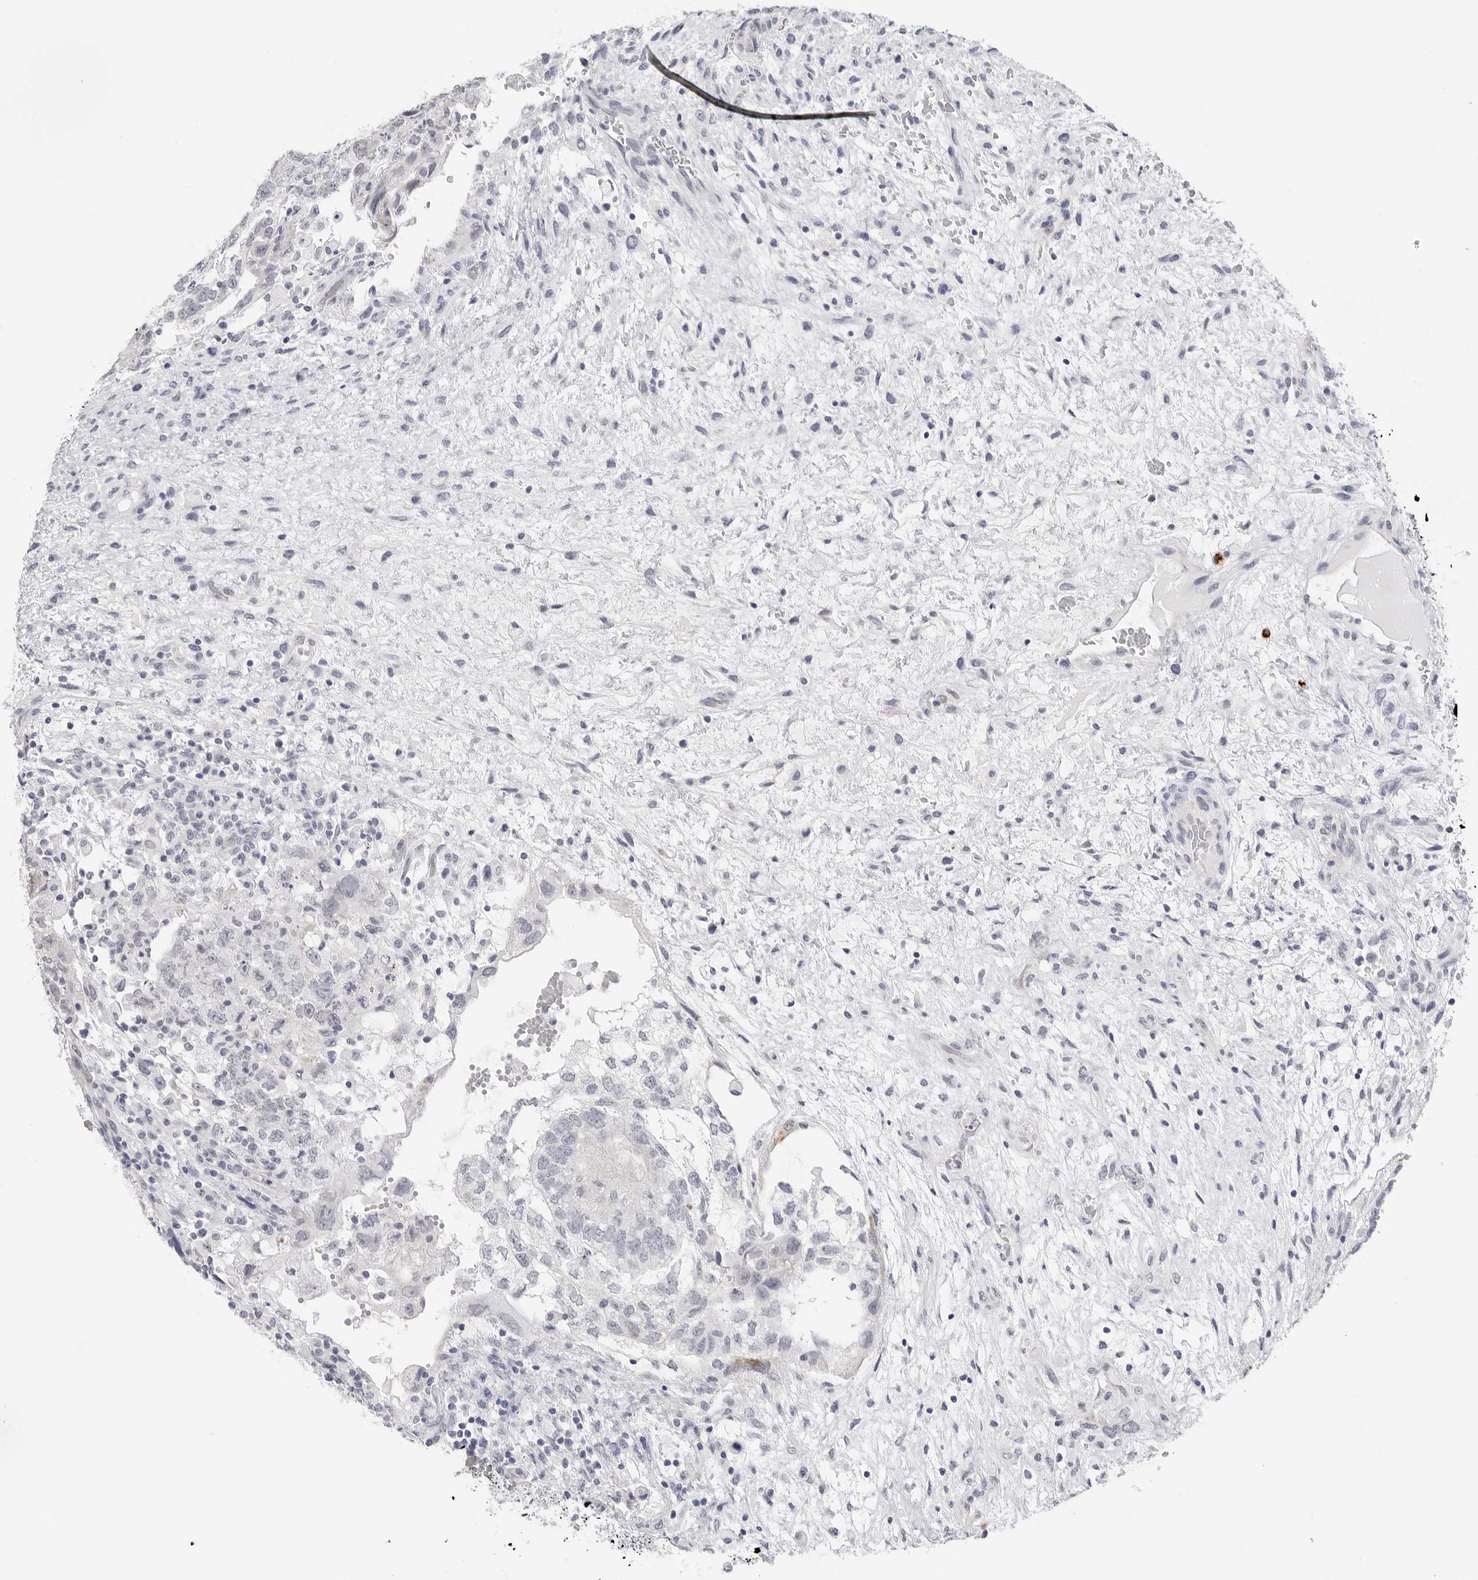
{"staining": {"intensity": "negative", "quantity": "none", "location": "none"}, "tissue": "testis cancer", "cell_type": "Tumor cells", "image_type": "cancer", "snomed": [{"axis": "morphology", "description": "Carcinoma, Embryonal, NOS"}, {"axis": "topography", "description": "Testis"}], "caption": "Micrograph shows no protein expression in tumor cells of testis cancer tissue.", "gene": "HSPB7", "patient": {"sex": "male", "age": 36}}